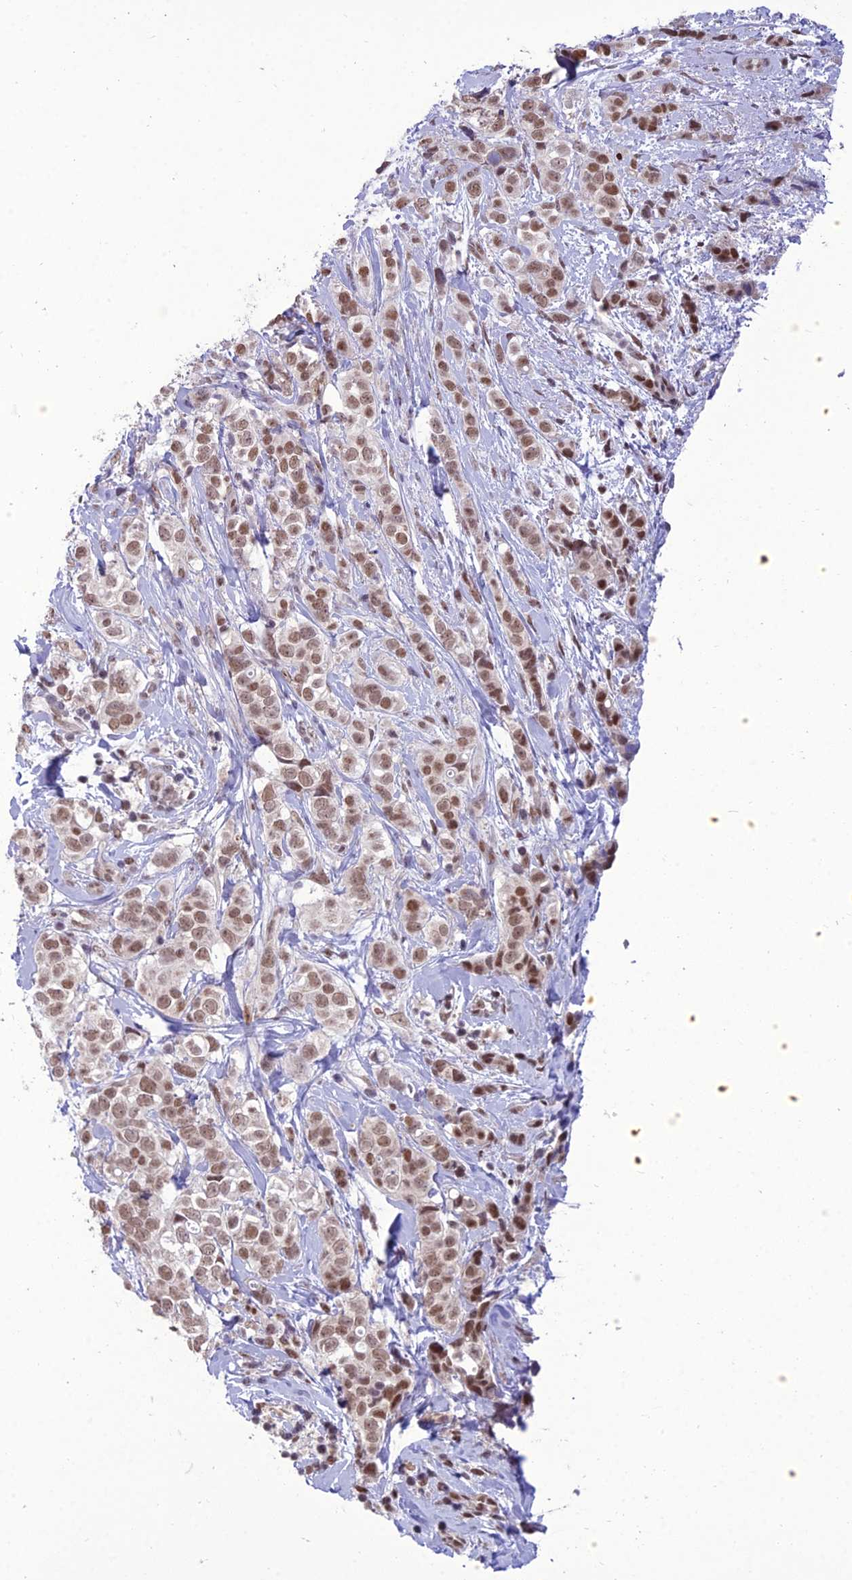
{"staining": {"intensity": "moderate", "quantity": ">75%", "location": "nuclear"}, "tissue": "breast cancer", "cell_type": "Tumor cells", "image_type": "cancer", "snomed": [{"axis": "morphology", "description": "Lobular carcinoma"}, {"axis": "topography", "description": "Breast"}], "caption": "Protein staining of breast cancer (lobular carcinoma) tissue reveals moderate nuclear positivity in approximately >75% of tumor cells.", "gene": "RANBP3", "patient": {"sex": "female", "age": 51}}